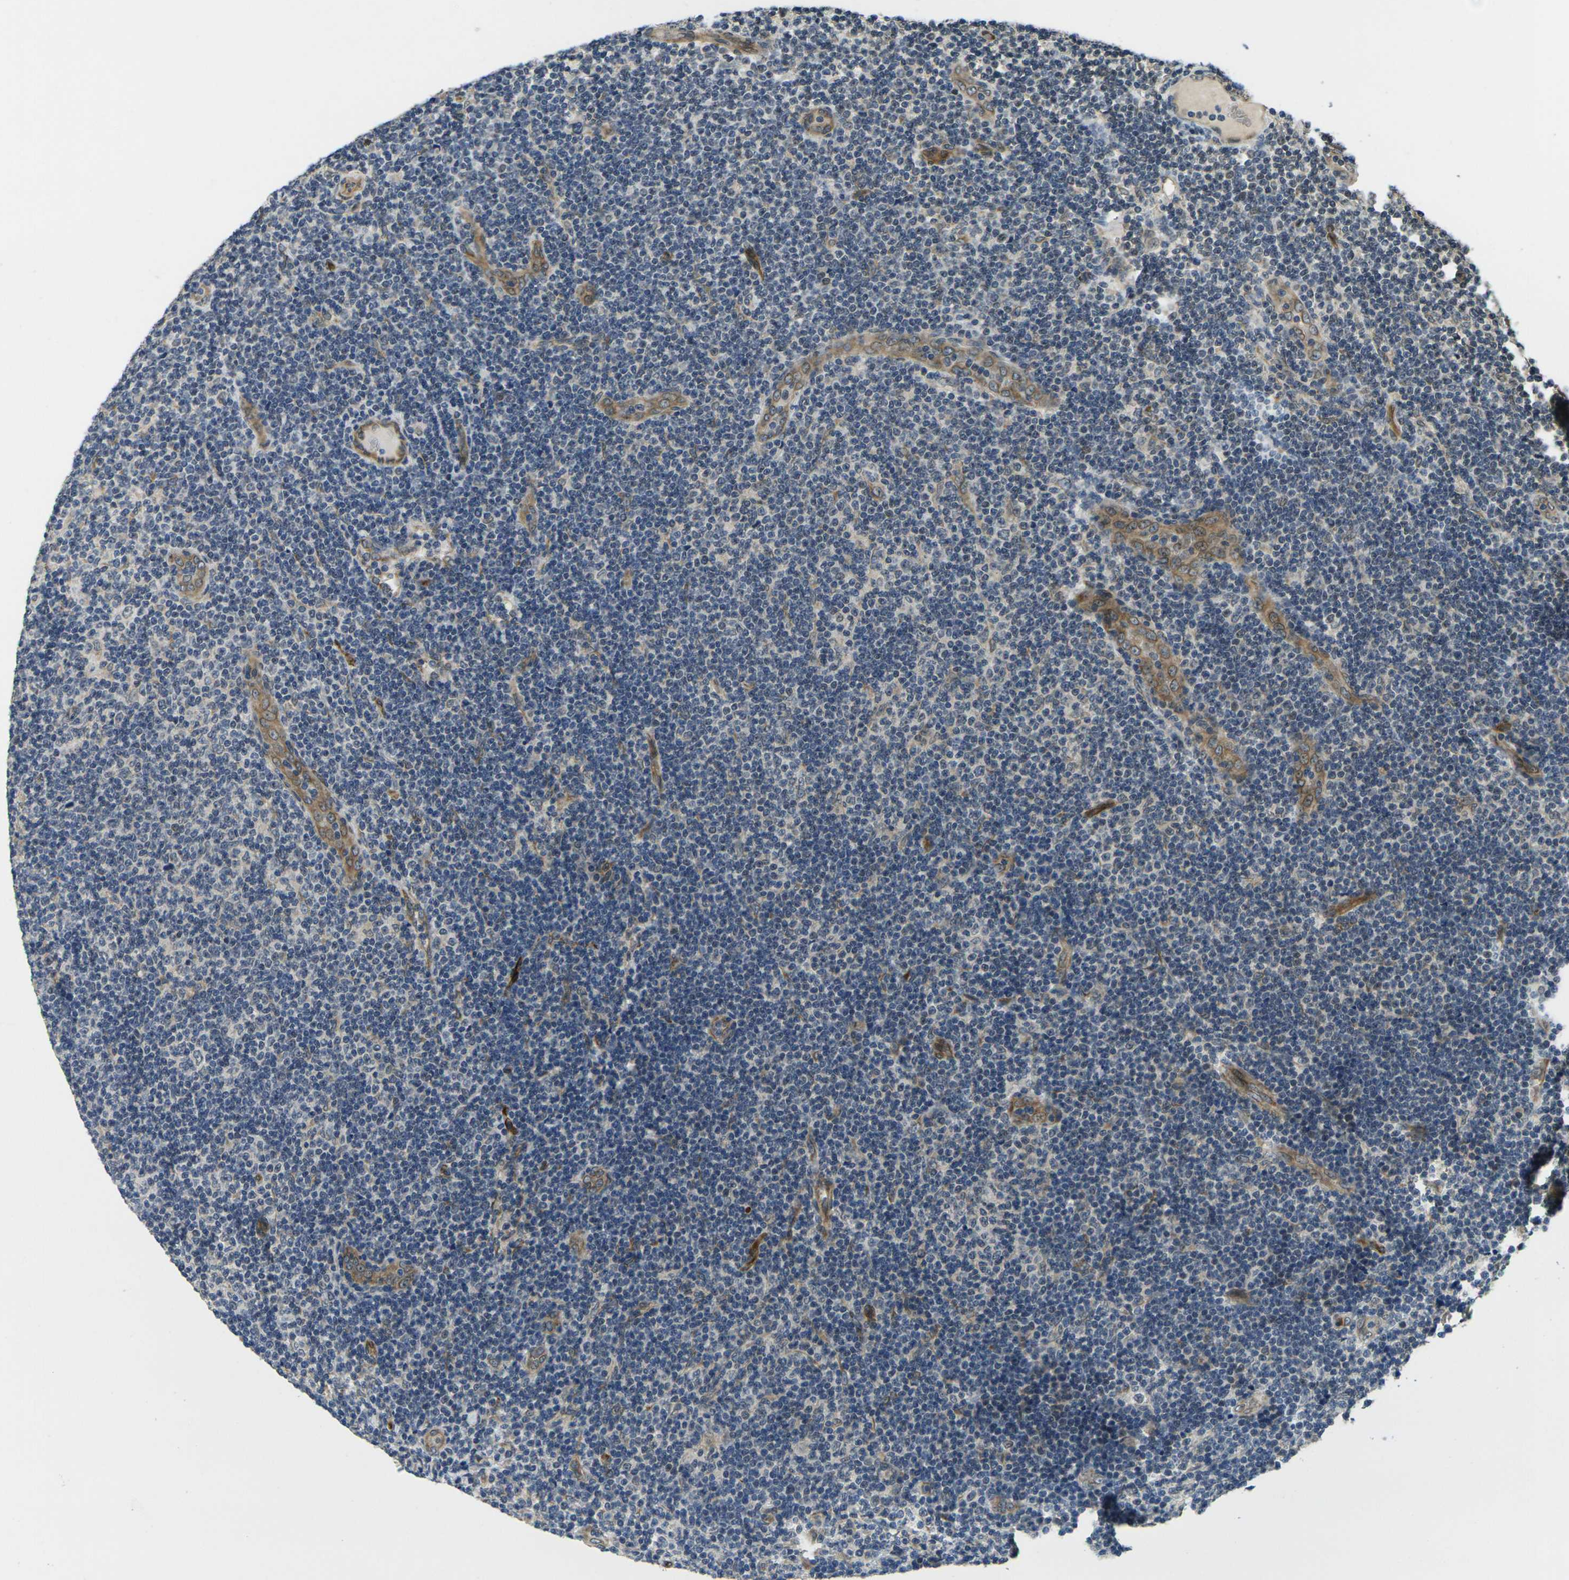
{"staining": {"intensity": "weak", "quantity": "<25%", "location": "cytoplasmic/membranous"}, "tissue": "lymphoma", "cell_type": "Tumor cells", "image_type": "cancer", "snomed": [{"axis": "morphology", "description": "Malignant lymphoma, non-Hodgkin's type, Low grade"}, {"axis": "topography", "description": "Lymph node"}], "caption": "An immunohistochemistry micrograph of lymphoma is shown. There is no staining in tumor cells of lymphoma.", "gene": "FUT11", "patient": {"sex": "male", "age": 83}}